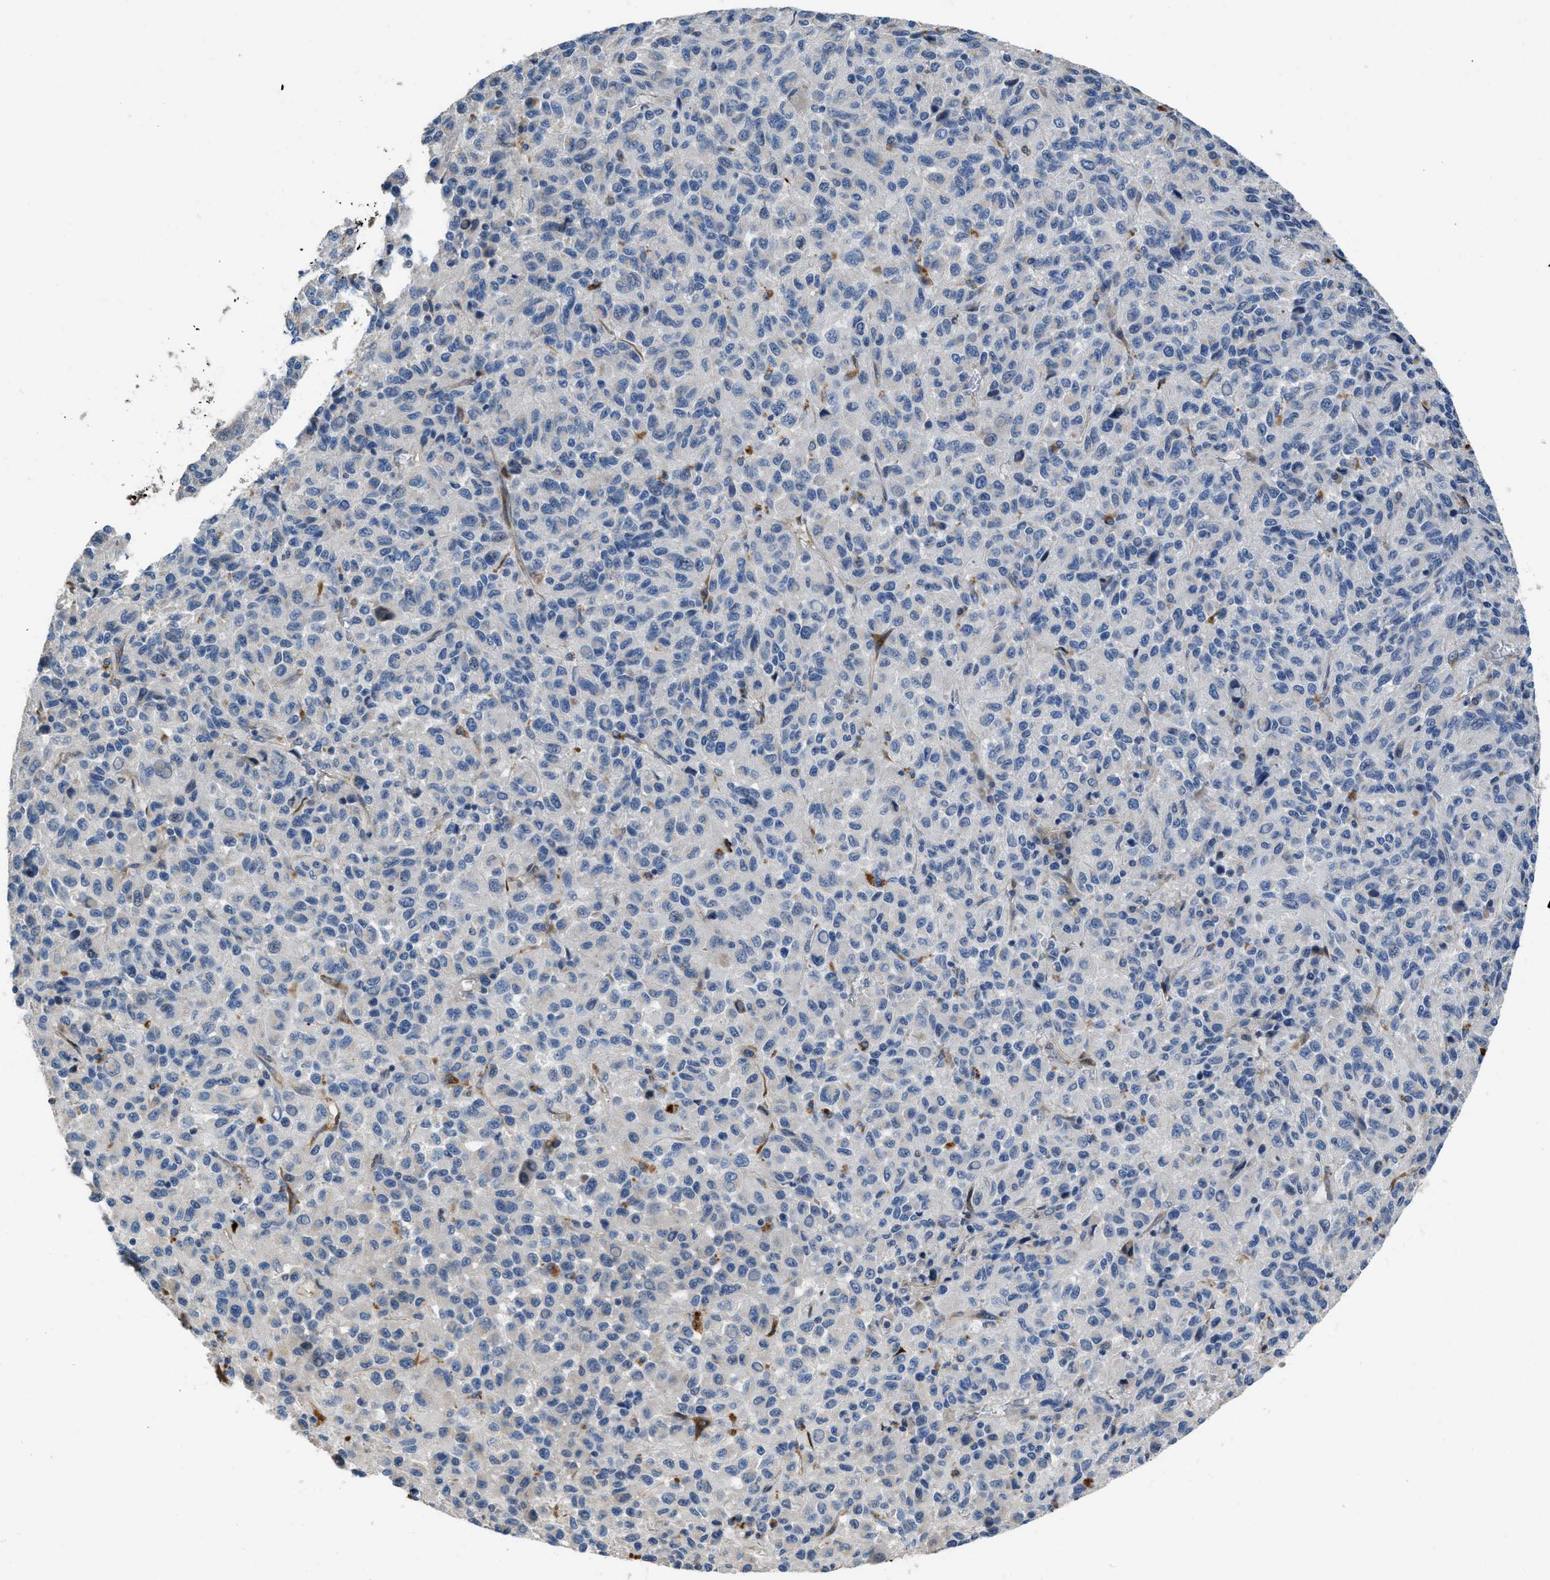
{"staining": {"intensity": "negative", "quantity": "none", "location": "none"}, "tissue": "melanoma", "cell_type": "Tumor cells", "image_type": "cancer", "snomed": [{"axis": "morphology", "description": "Malignant melanoma, Metastatic site"}, {"axis": "topography", "description": "Lung"}], "caption": "A high-resolution histopathology image shows IHC staining of melanoma, which exhibits no significant staining in tumor cells.", "gene": "GGCX", "patient": {"sex": "male", "age": 64}}